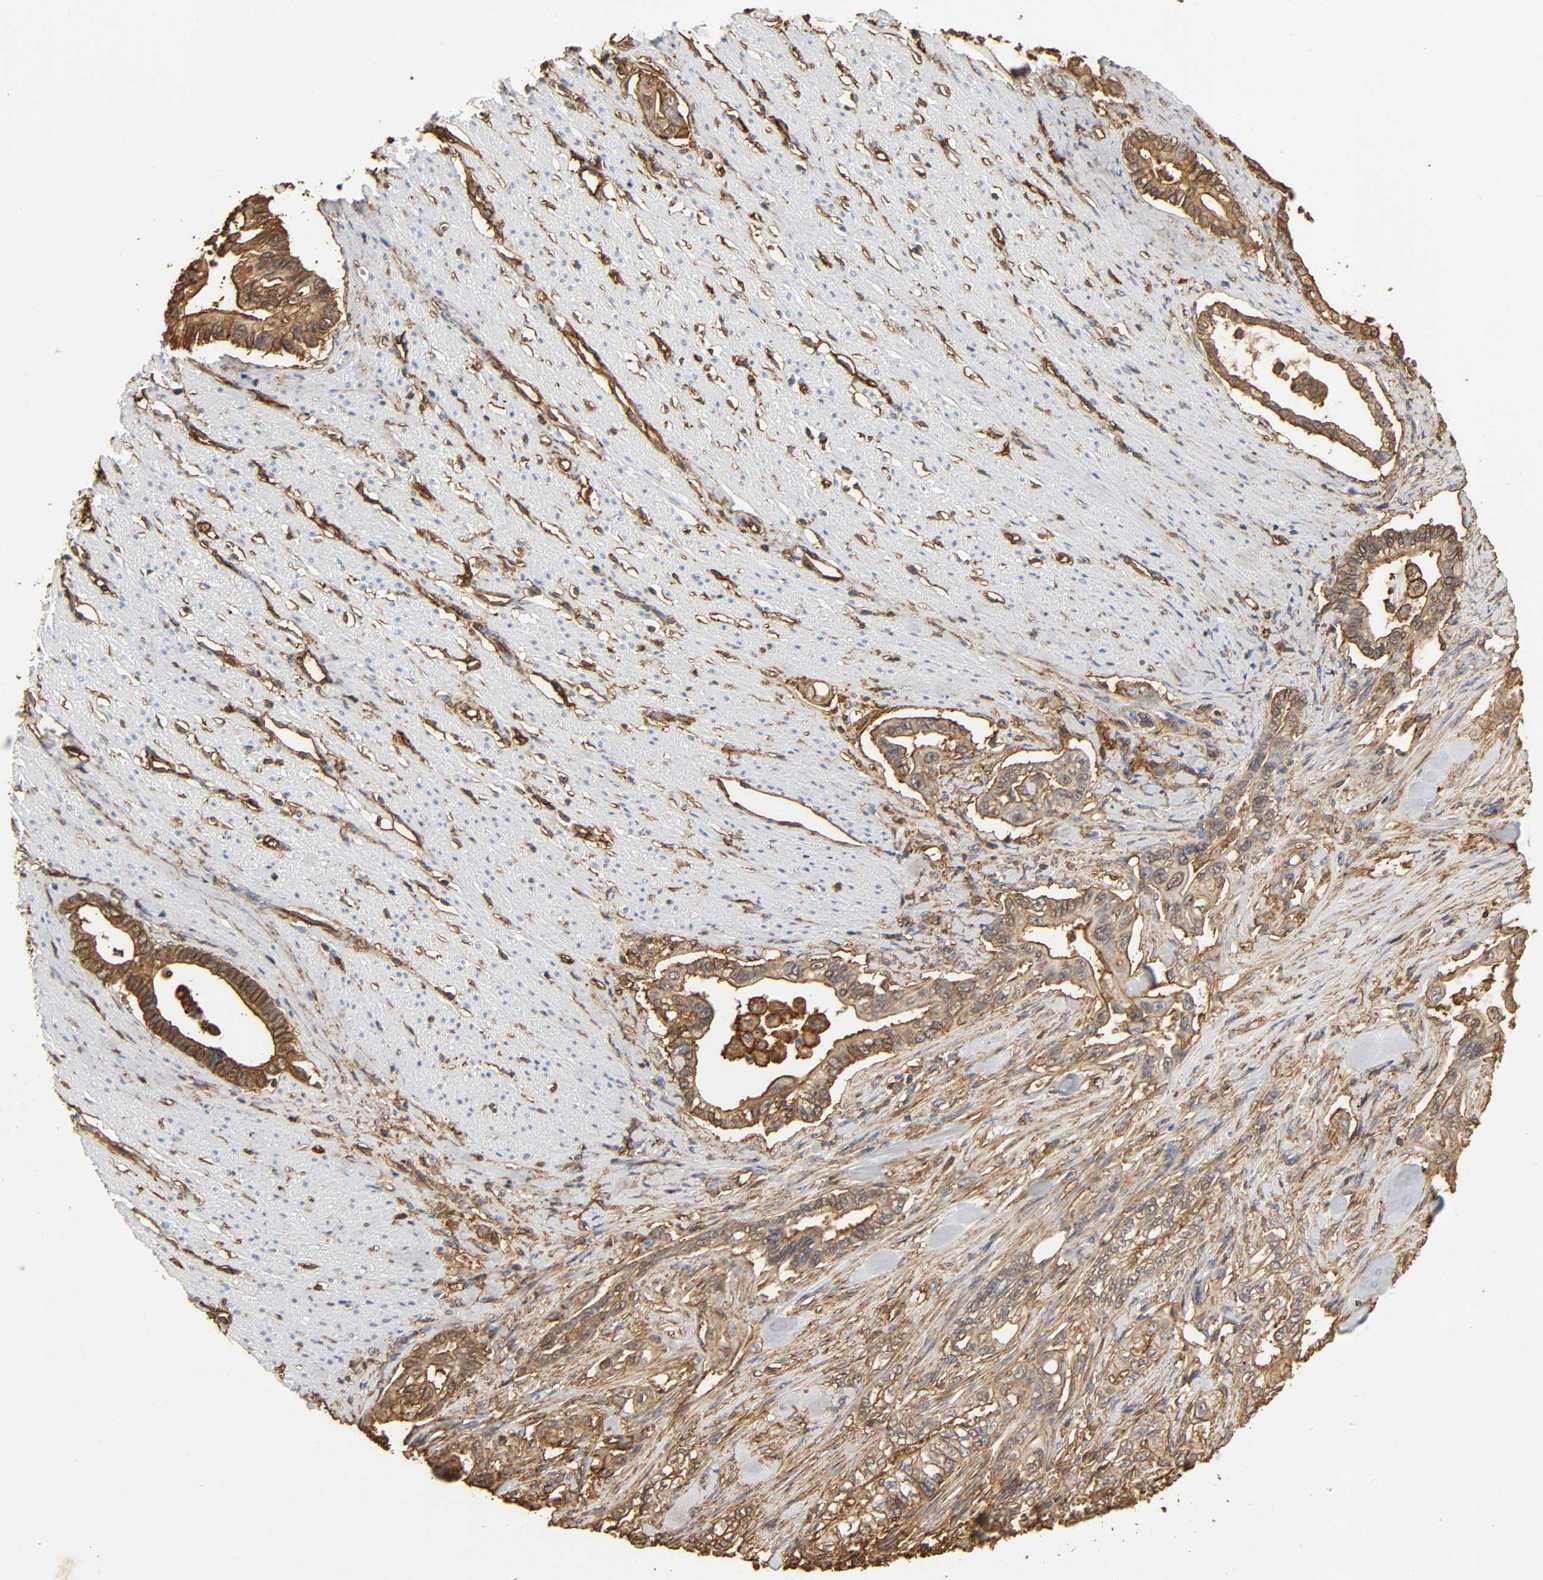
{"staining": {"intensity": "moderate", "quantity": ">75%", "location": "cytoplasmic/membranous"}, "tissue": "pancreatic cancer", "cell_type": "Tumor cells", "image_type": "cancer", "snomed": [{"axis": "morphology", "description": "Normal tissue, NOS"}, {"axis": "topography", "description": "Pancreas"}], "caption": "The micrograph shows a brown stain indicating the presence of a protein in the cytoplasmic/membranous of tumor cells in pancreatic cancer.", "gene": "ANXA2", "patient": {"sex": "male", "age": 42}}